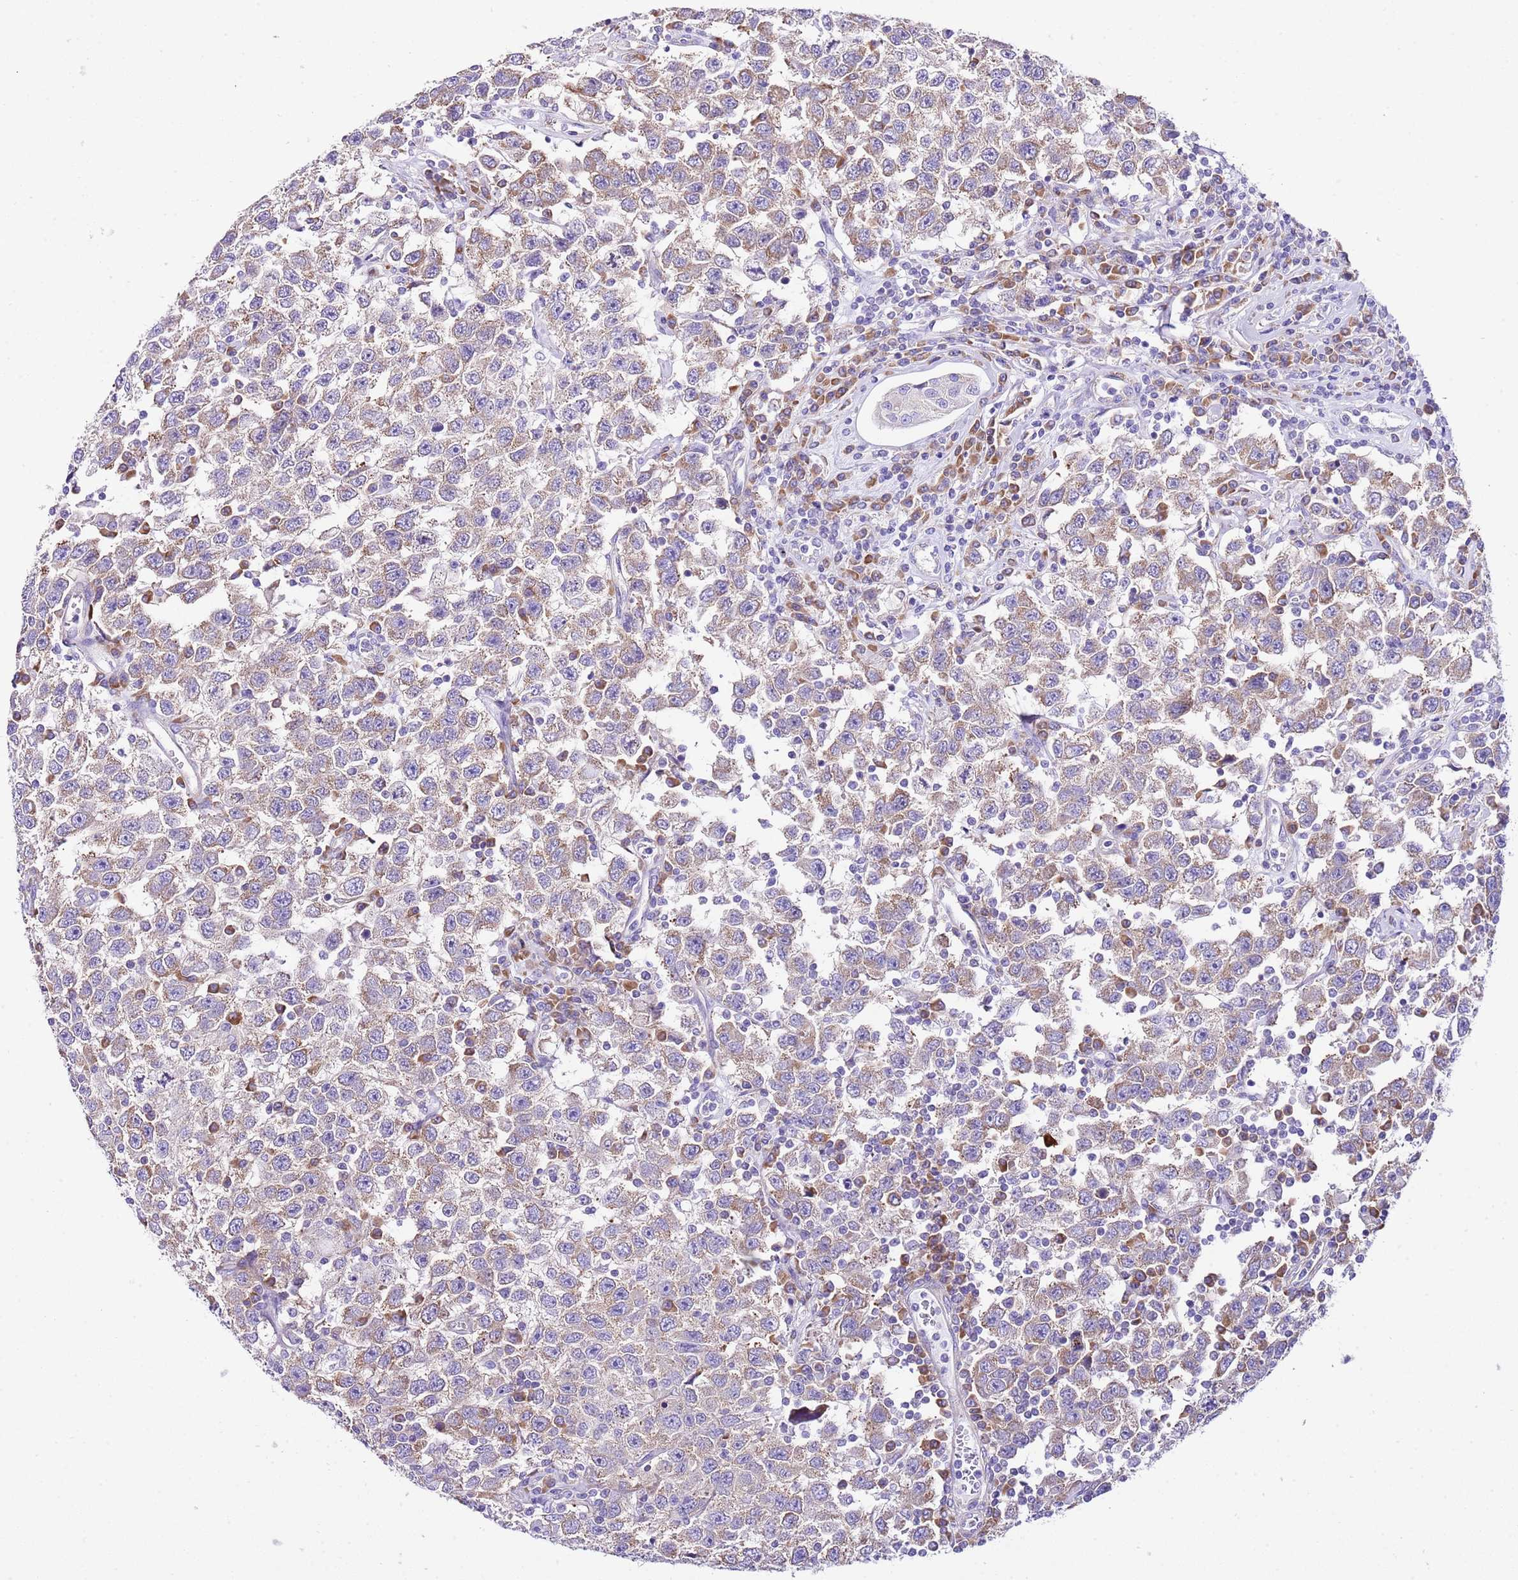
{"staining": {"intensity": "weak", "quantity": "25%-75%", "location": "cytoplasmic/membranous"}, "tissue": "testis cancer", "cell_type": "Tumor cells", "image_type": "cancer", "snomed": [{"axis": "morphology", "description": "Seminoma, NOS"}, {"axis": "topography", "description": "Testis"}], "caption": "The image reveals immunohistochemical staining of testis seminoma. There is weak cytoplasmic/membranous staining is appreciated in approximately 25%-75% of tumor cells.", "gene": "RPS10", "patient": {"sex": "male", "age": 41}}